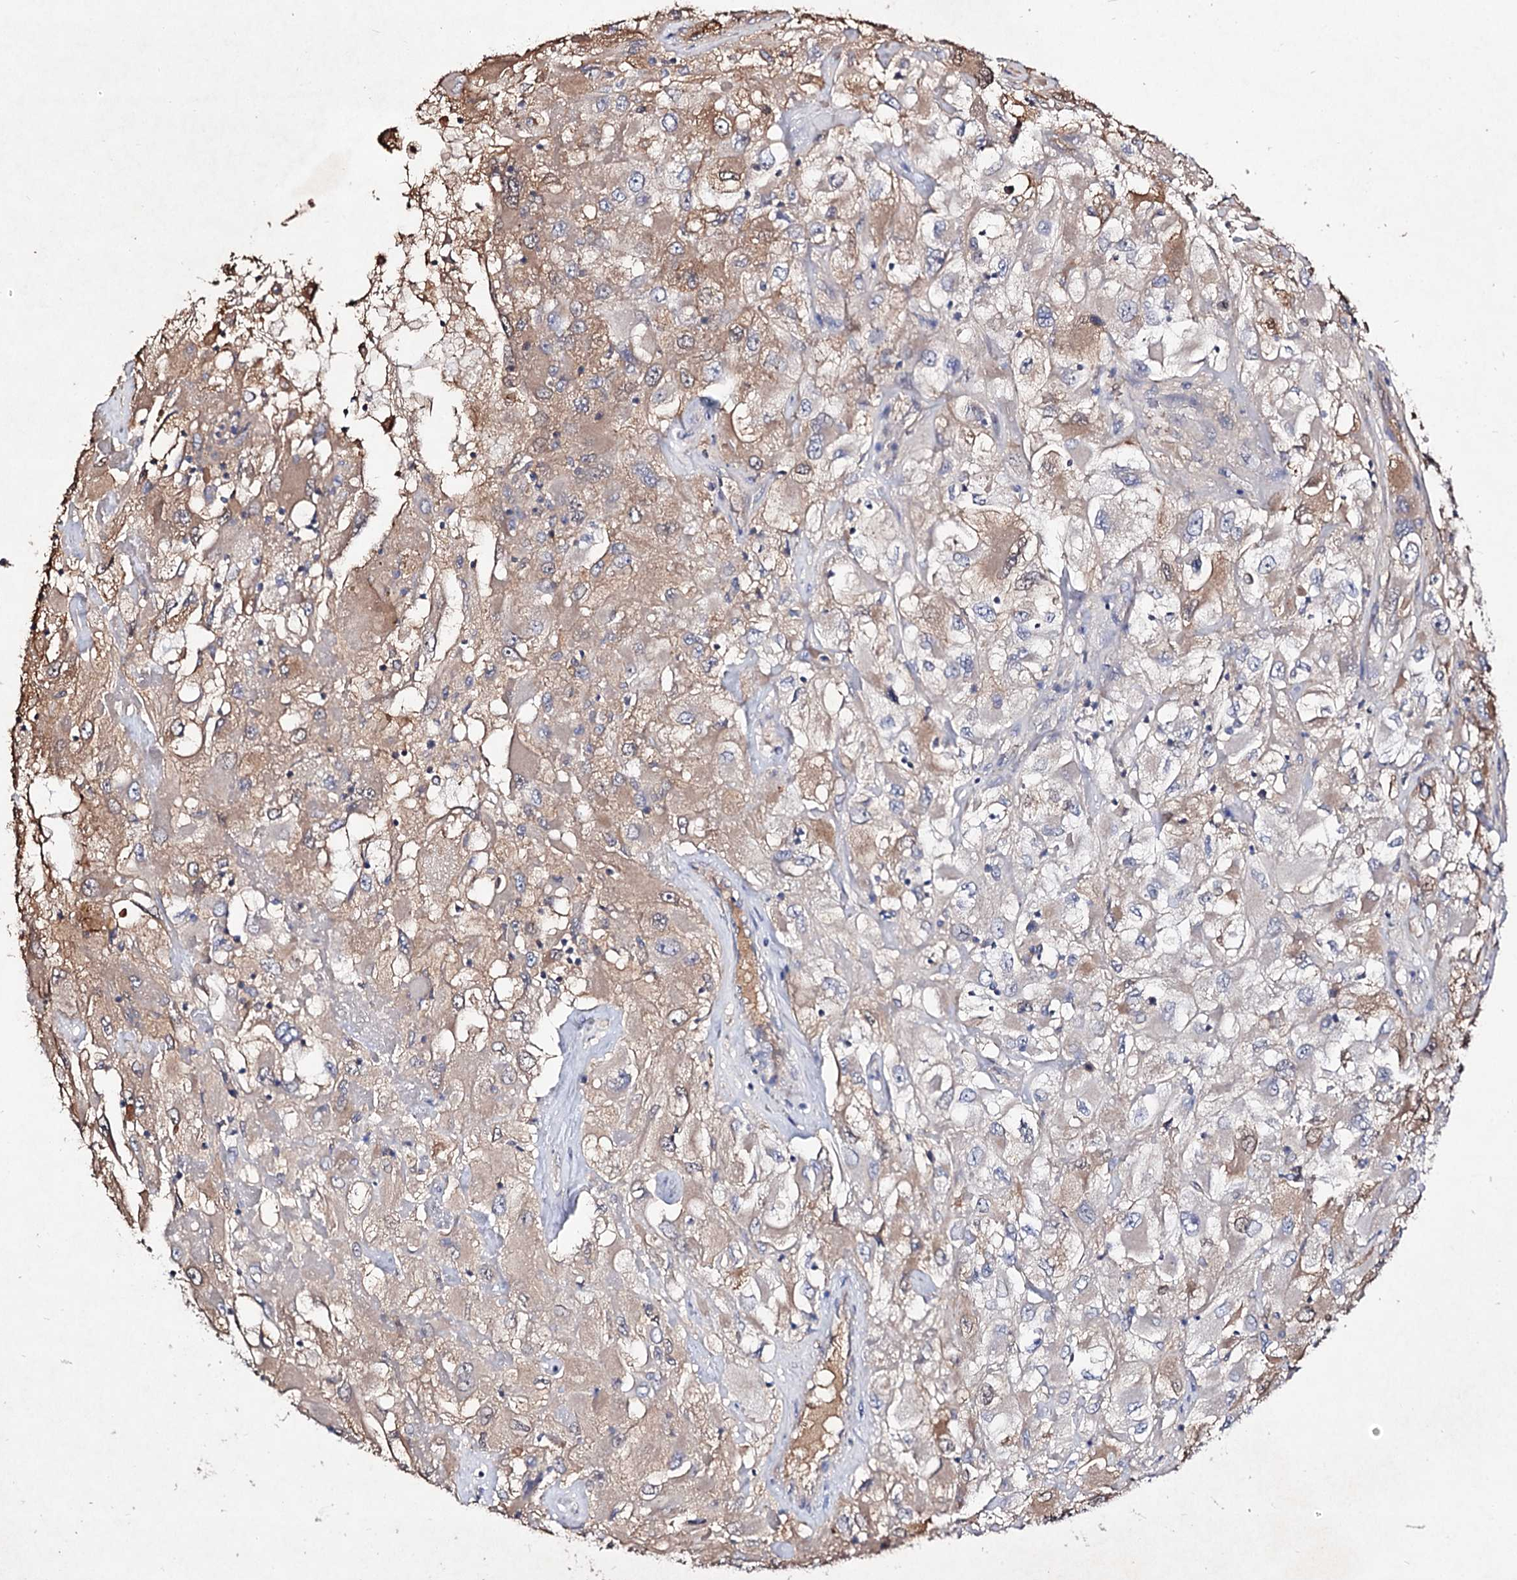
{"staining": {"intensity": "weak", "quantity": "25%-75%", "location": "cytoplasmic/membranous"}, "tissue": "renal cancer", "cell_type": "Tumor cells", "image_type": "cancer", "snomed": [{"axis": "morphology", "description": "Adenocarcinoma, NOS"}, {"axis": "topography", "description": "Kidney"}], "caption": "The image shows staining of renal adenocarcinoma, revealing weak cytoplasmic/membranous protein positivity (brown color) within tumor cells. The protein is shown in brown color, while the nuclei are stained blue.", "gene": "ARFIP2", "patient": {"sex": "female", "age": 52}}